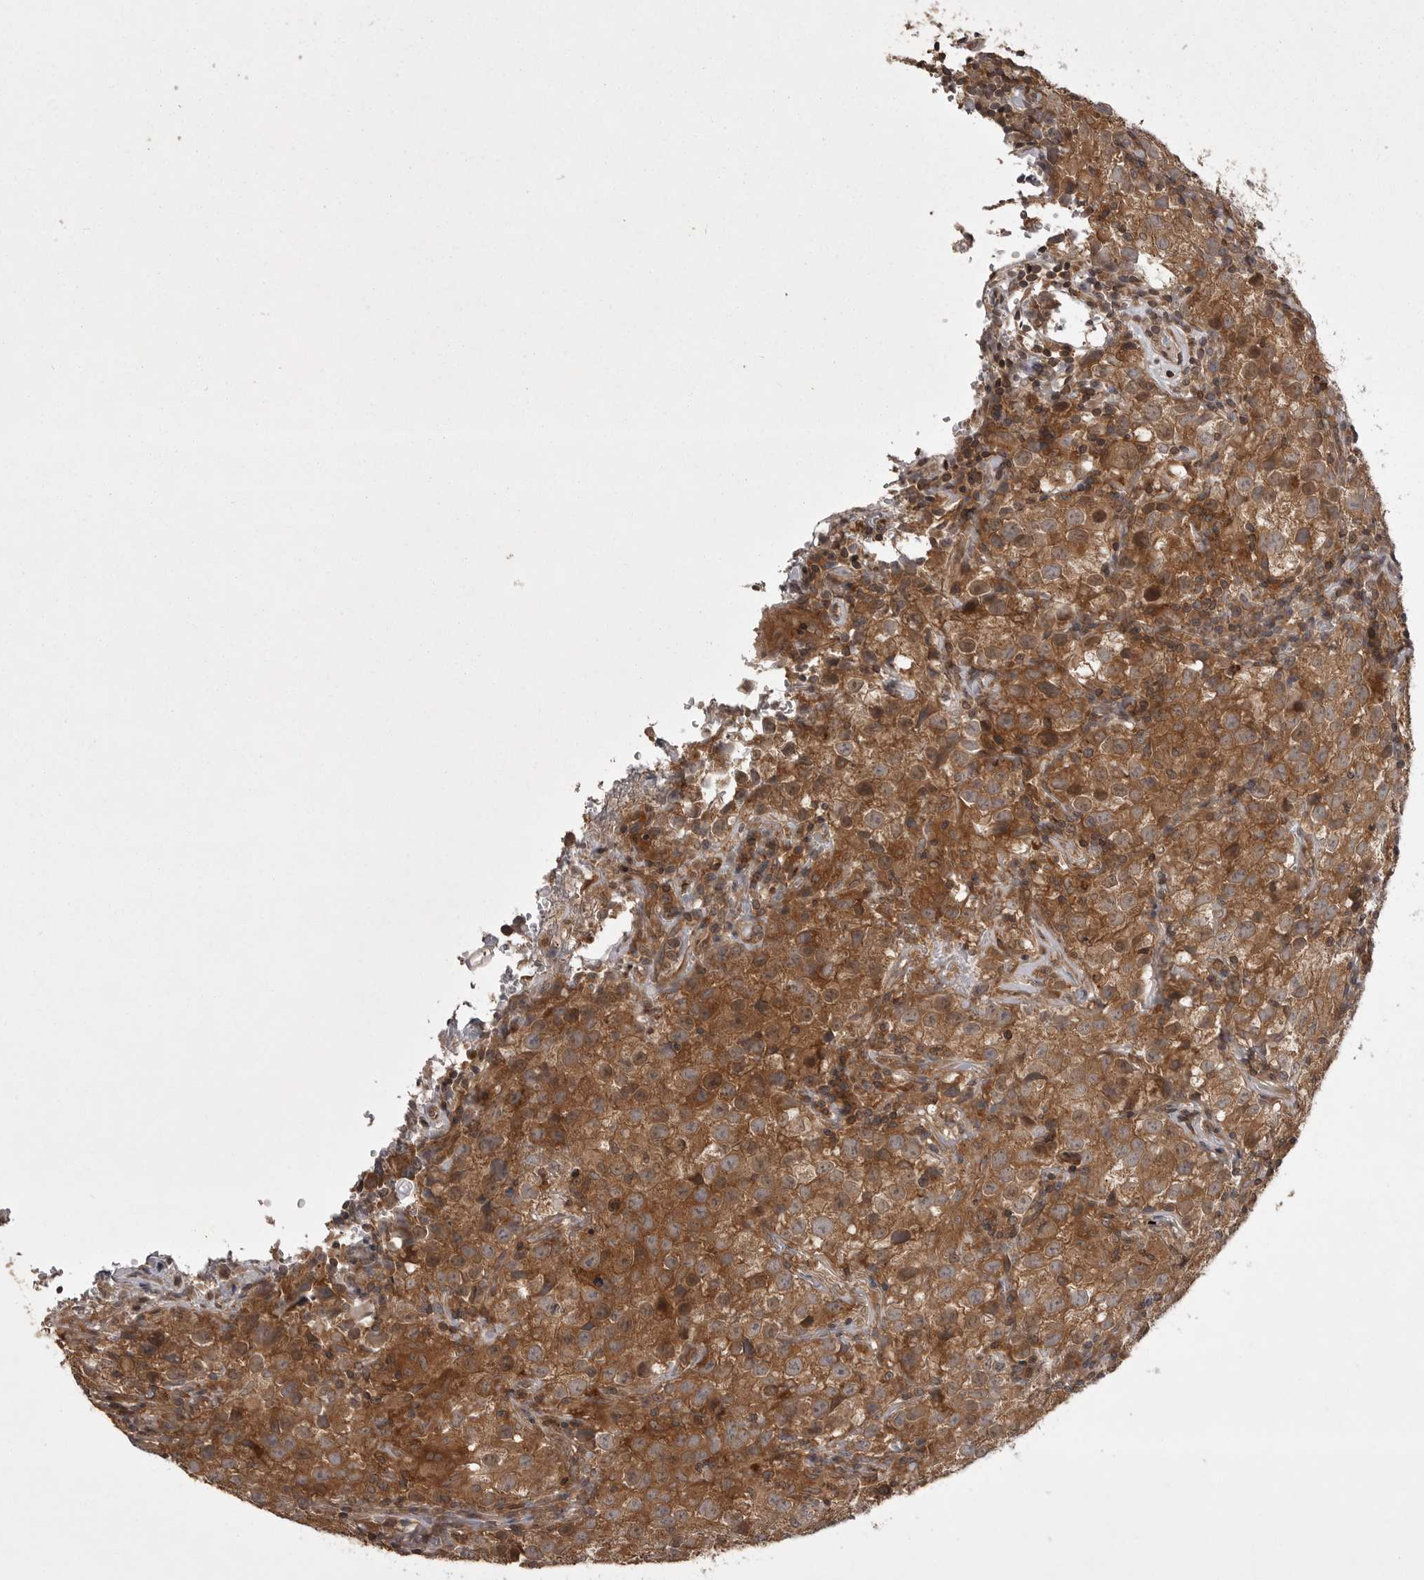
{"staining": {"intensity": "moderate", "quantity": ">75%", "location": "cytoplasmic/membranous"}, "tissue": "testis cancer", "cell_type": "Tumor cells", "image_type": "cancer", "snomed": [{"axis": "morphology", "description": "Seminoma, NOS"}, {"axis": "morphology", "description": "Carcinoma, Embryonal, NOS"}, {"axis": "topography", "description": "Testis"}], "caption": "Immunohistochemistry micrograph of embryonal carcinoma (testis) stained for a protein (brown), which reveals medium levels of moderate cytoplasmic/membranous expression in approximately >75% of tumor cells.", "gene": "STK24", "patient": {"sex": "male", "age": 43}}